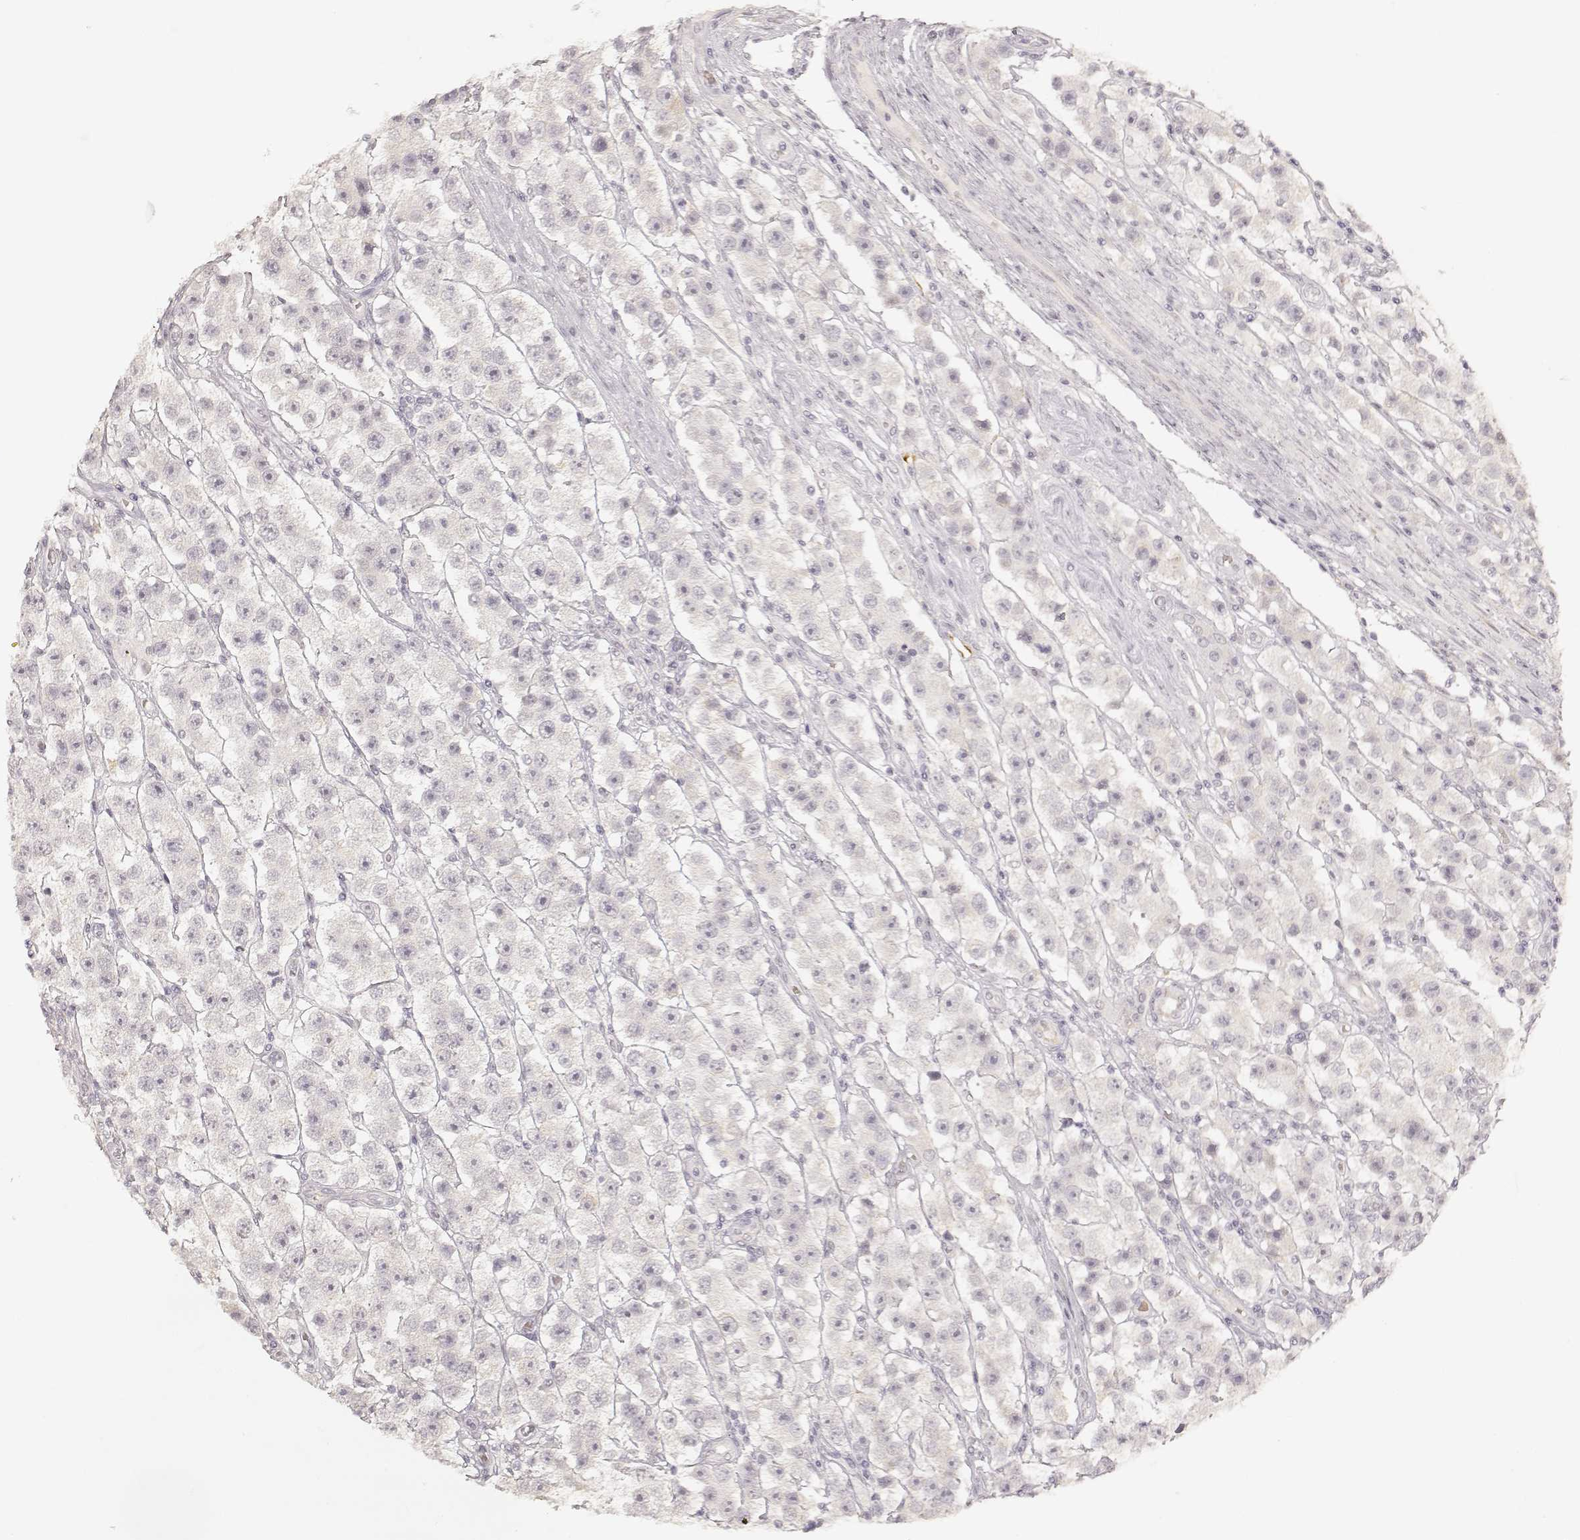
{"staining": {"intensity": "negative", "quantity": "none", "location": "none"}, "tissue": "testis cancer", "cell_type": "Tumor cells", "image_type": "cancer", "snomed": [{"axis": "morphology", "description": "Seminoma, NOS"}, {"axis": "topography", "description": "Testis"}], "caption": "The immunohistochemistry (IHC) image has no significant staining in tumor cells of testis cancer tissue.", "gene": "LAMC2", "patient": {"sex": "male", "age": 45}}